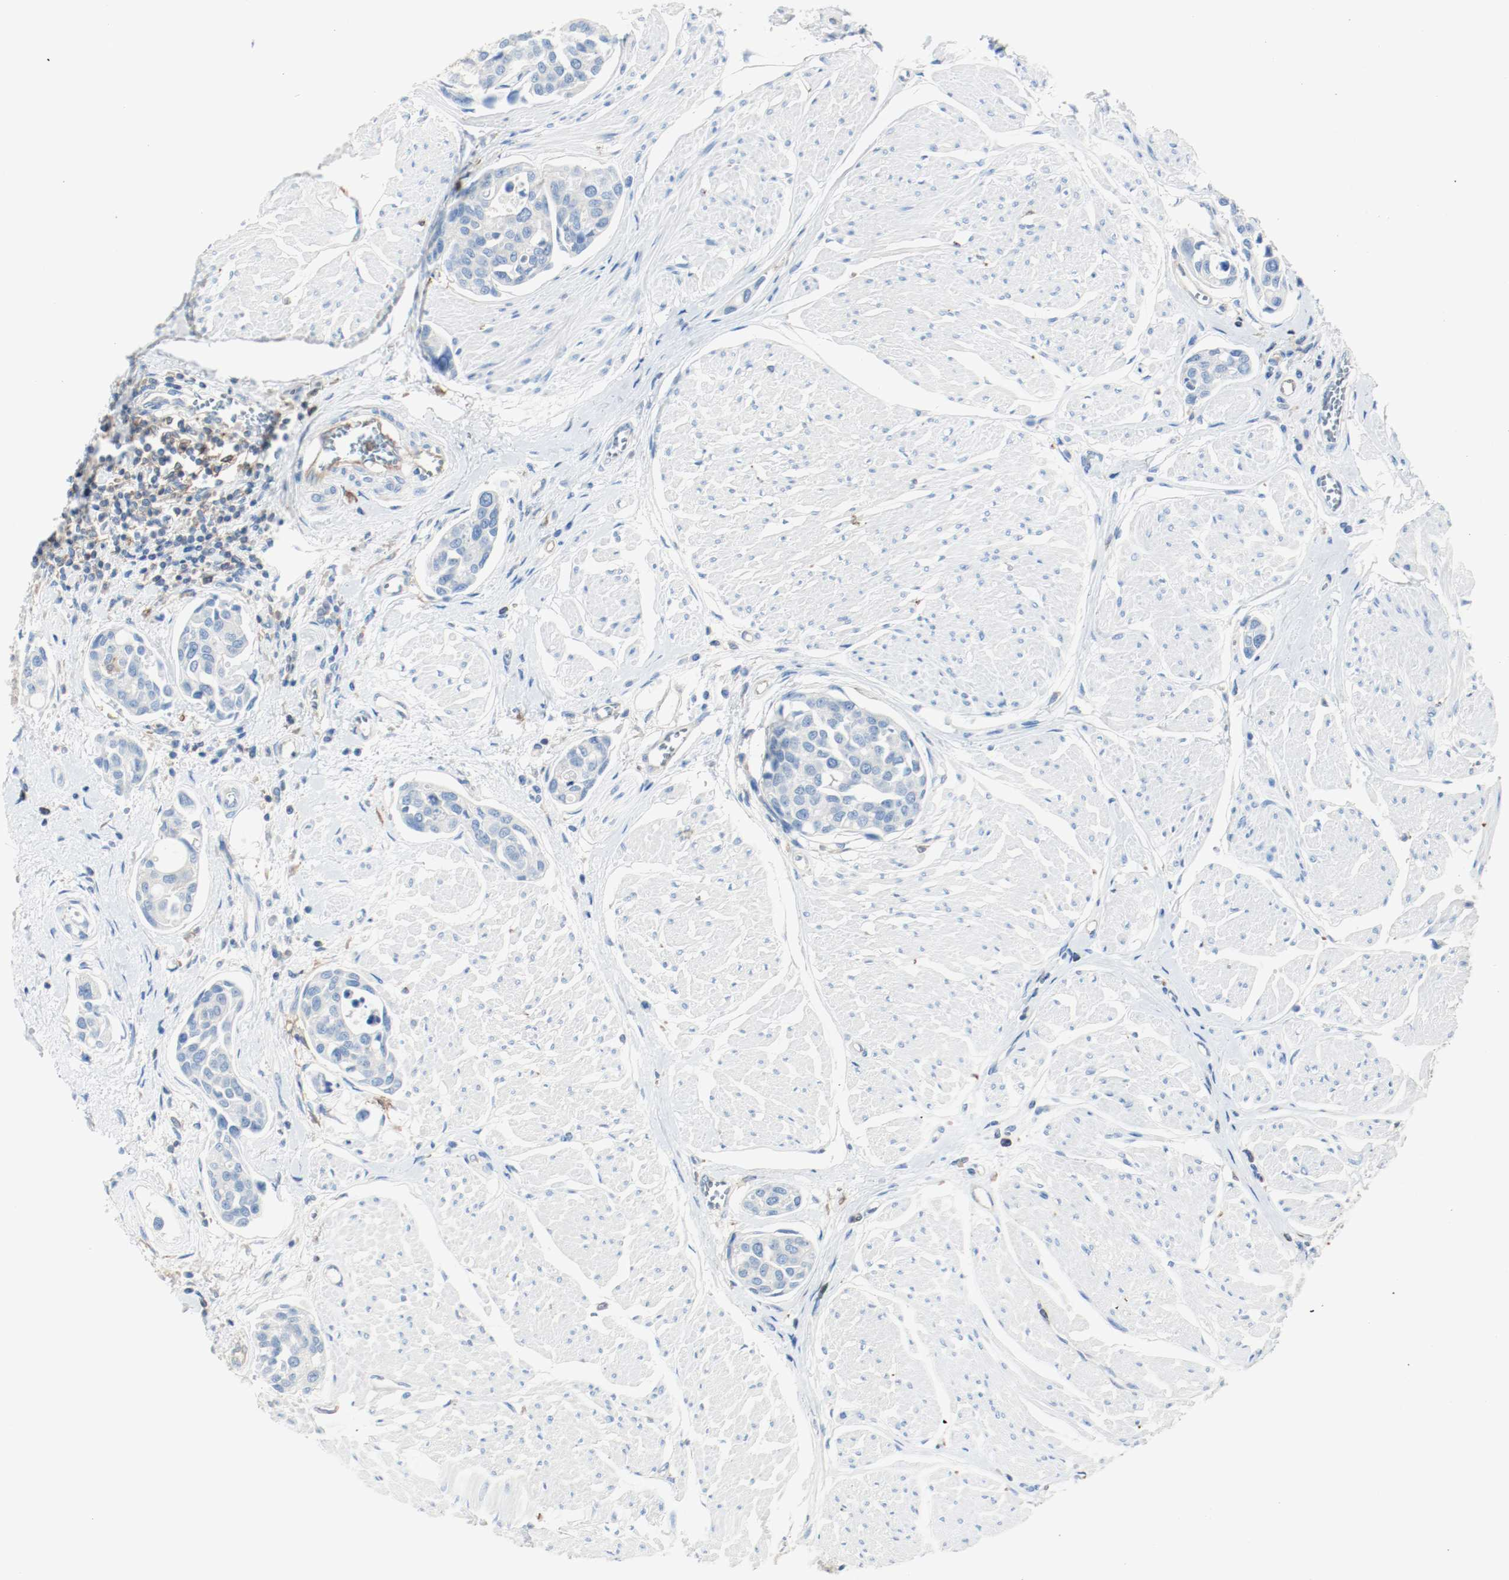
{"staining": {"intensity": "negative", "quantity": "none", "location": "none"}, "tissue": "urothelial cancer", "cell_type": "Tumor cells", "image_type": "cancer", "snomed": [{"axis": "morphology", "description": "Urothelial carcinoma, High grade"}, {"axis": "topography", "description": "Urinary bladder"}], "caption": "Tumor cells show no significant expression in urothelial carcinoma (high-grade). (IHC, brightfield microscopy, high magnification).", "gene": "ARPC1B", "patient": {"sex": "male", "age": 78}}